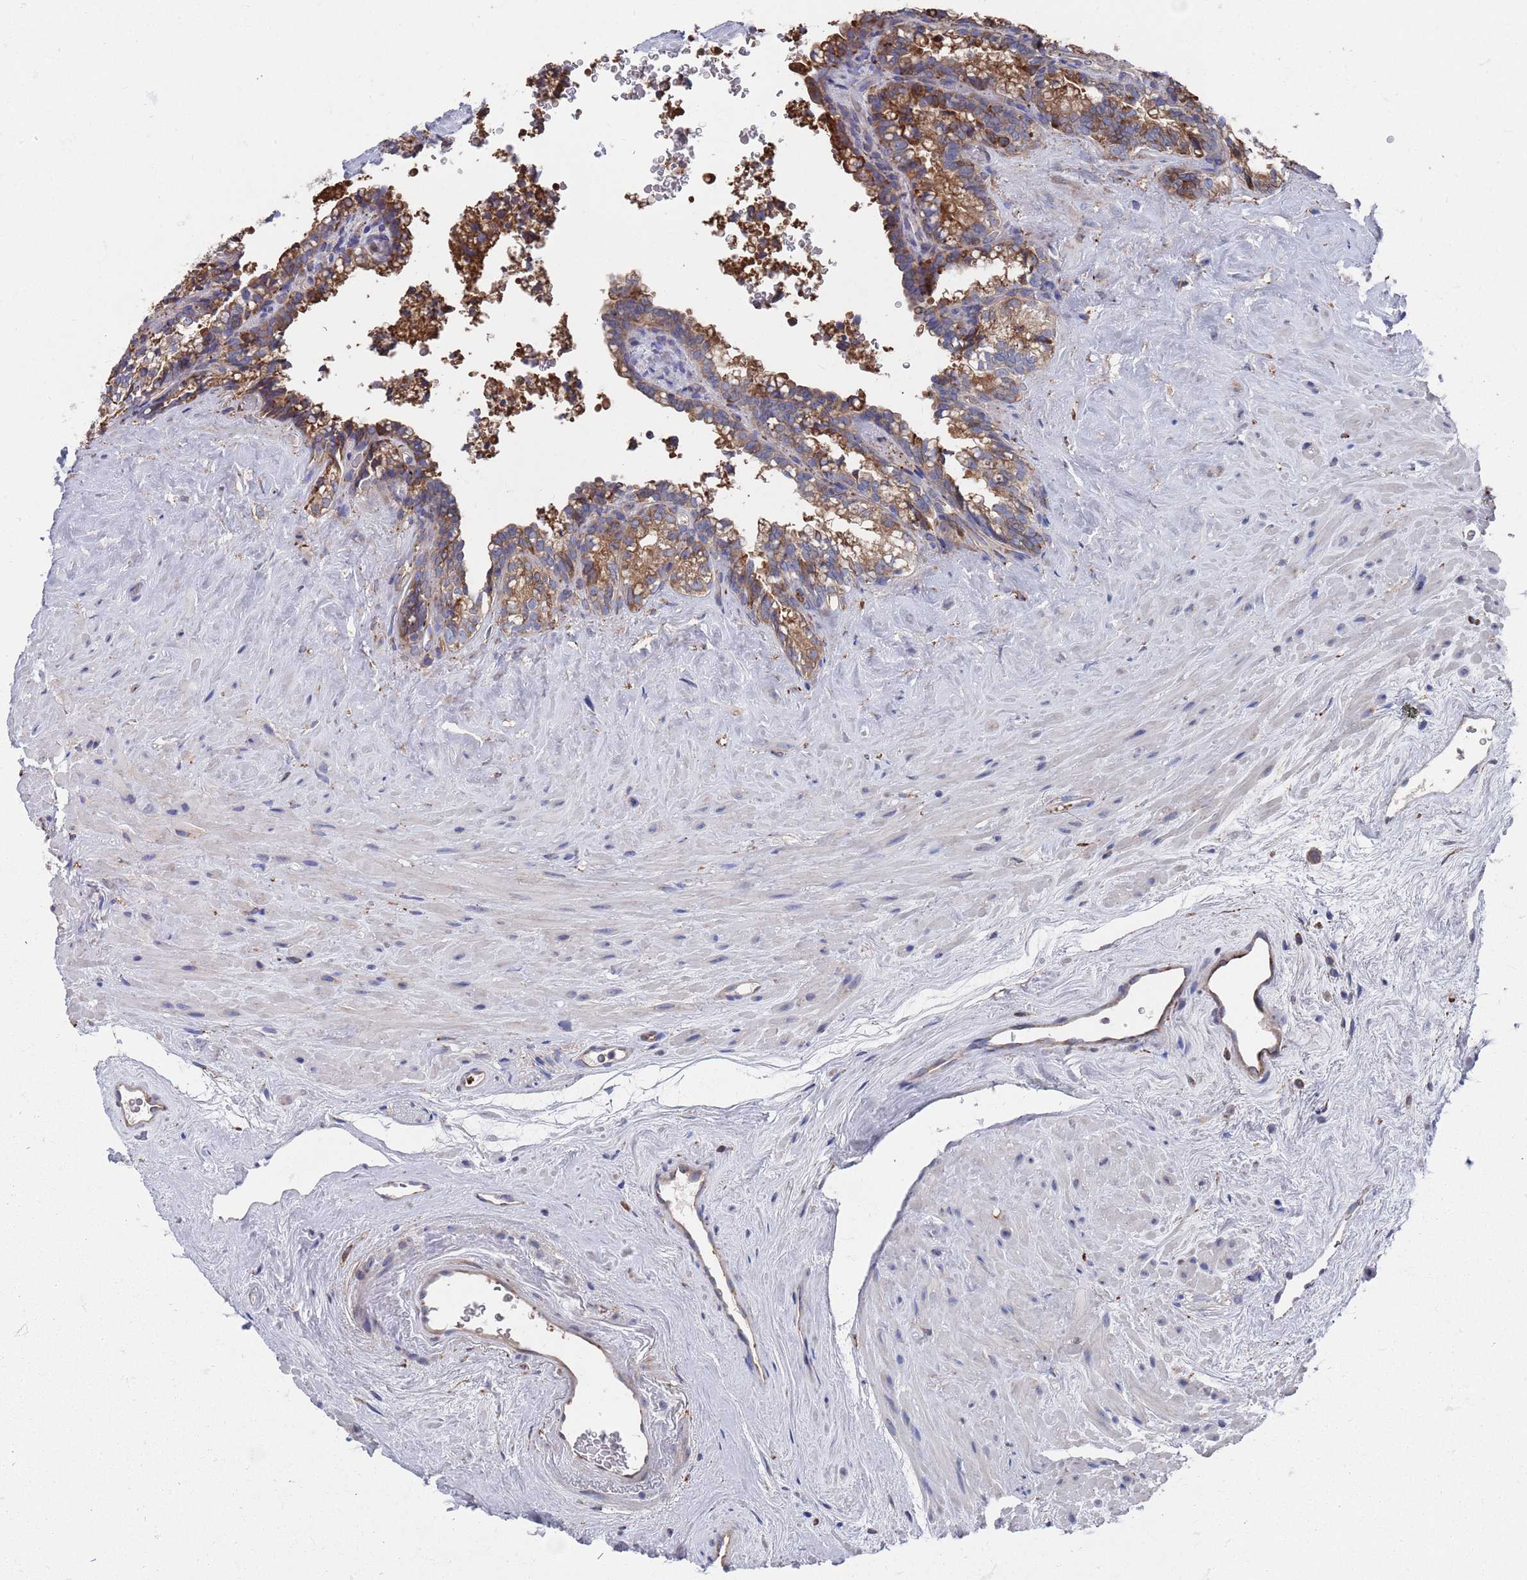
{"staining": {"intensity": "moderate", "quantity": ">75%", "location": "cytoplasmic/membranous"}, "tissue": "seminal vesicle", "cell_type": "Glandular cells", "image_type": "normal", "snomed": [{"axis": "morphology", "description": "Normal tissue, NOS"}, {"axis": "topography", "description": "Prostate"}, {"axis": "topography", "description": "Seminal veicle"}], "caption": "This image exhibits immunohistochemistry staining of normal seminal vesicle, with medium moderate cytoplasmic/membranous positivity in about >75% of glandular cells.", "gene": "GID8", "patient": {"sex": "male", "age": 79}}